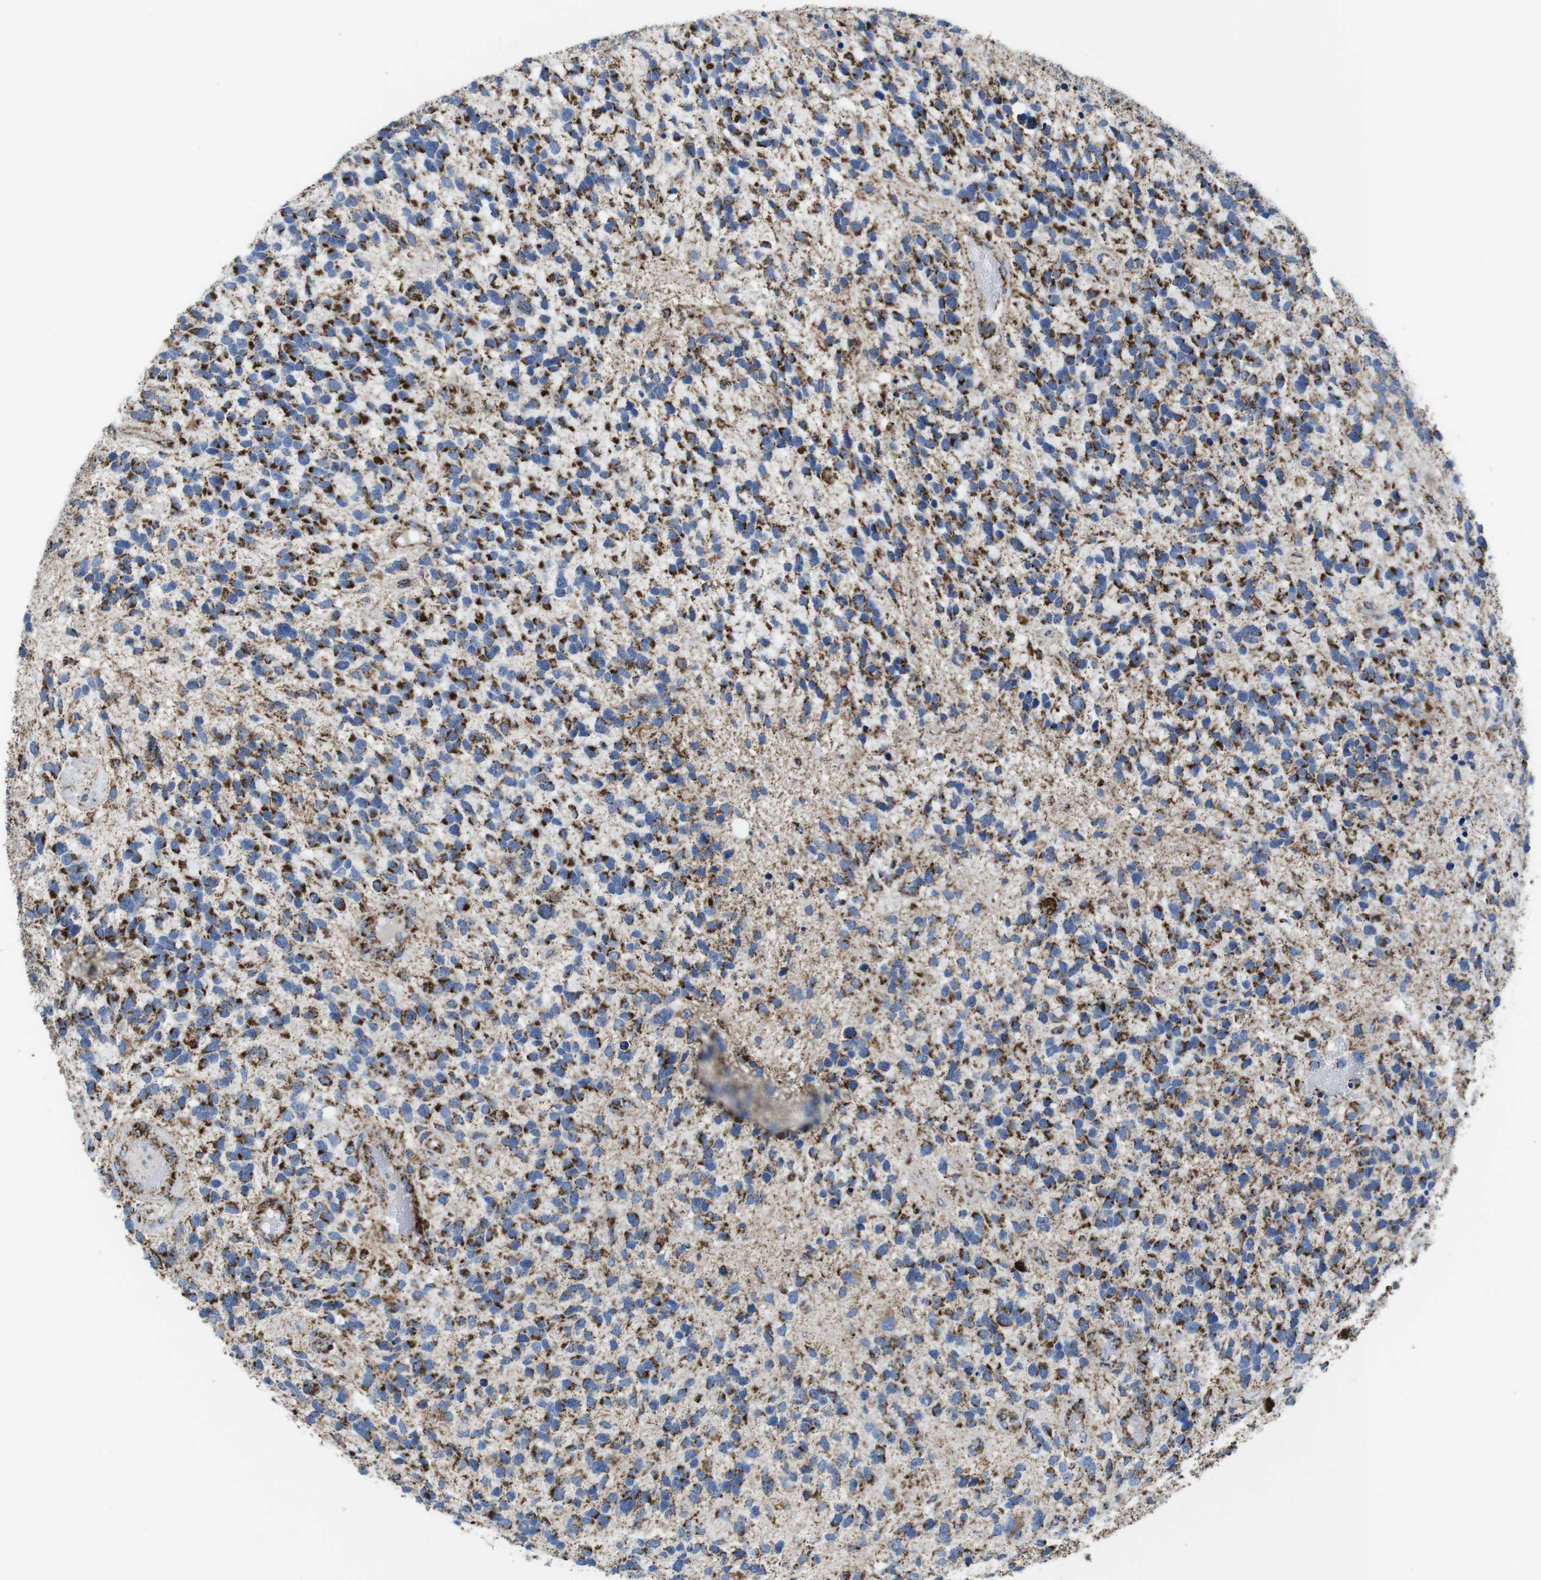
{"staining": {"intensity": "strong", "quantity": ">75%", "location": "cytoplasmic/membranous"}, "tissue": "glioma", "cell_type": "Tumor cells", "image_type": "cancer", "snomed": [{"axis": "morphology", "description": "Glioma, malignant, High grade"}, {"axis": "topography", "description": "Brain"}], "caption": "The image demonstrates immunohistochemical staining of glioma. There is strong cytoplasmic/membranous positivity is seen in approximately >75% of tumor cells. The staining was performed using DAB (3,3'-diaminobenzidine) to visualize the protein expression in brown, while the nuclei were stained in blue with hematoxylin (Magnification: 20x).", "gene": "ATP5PO", "patient": {"sex": "female", "age": 58}}